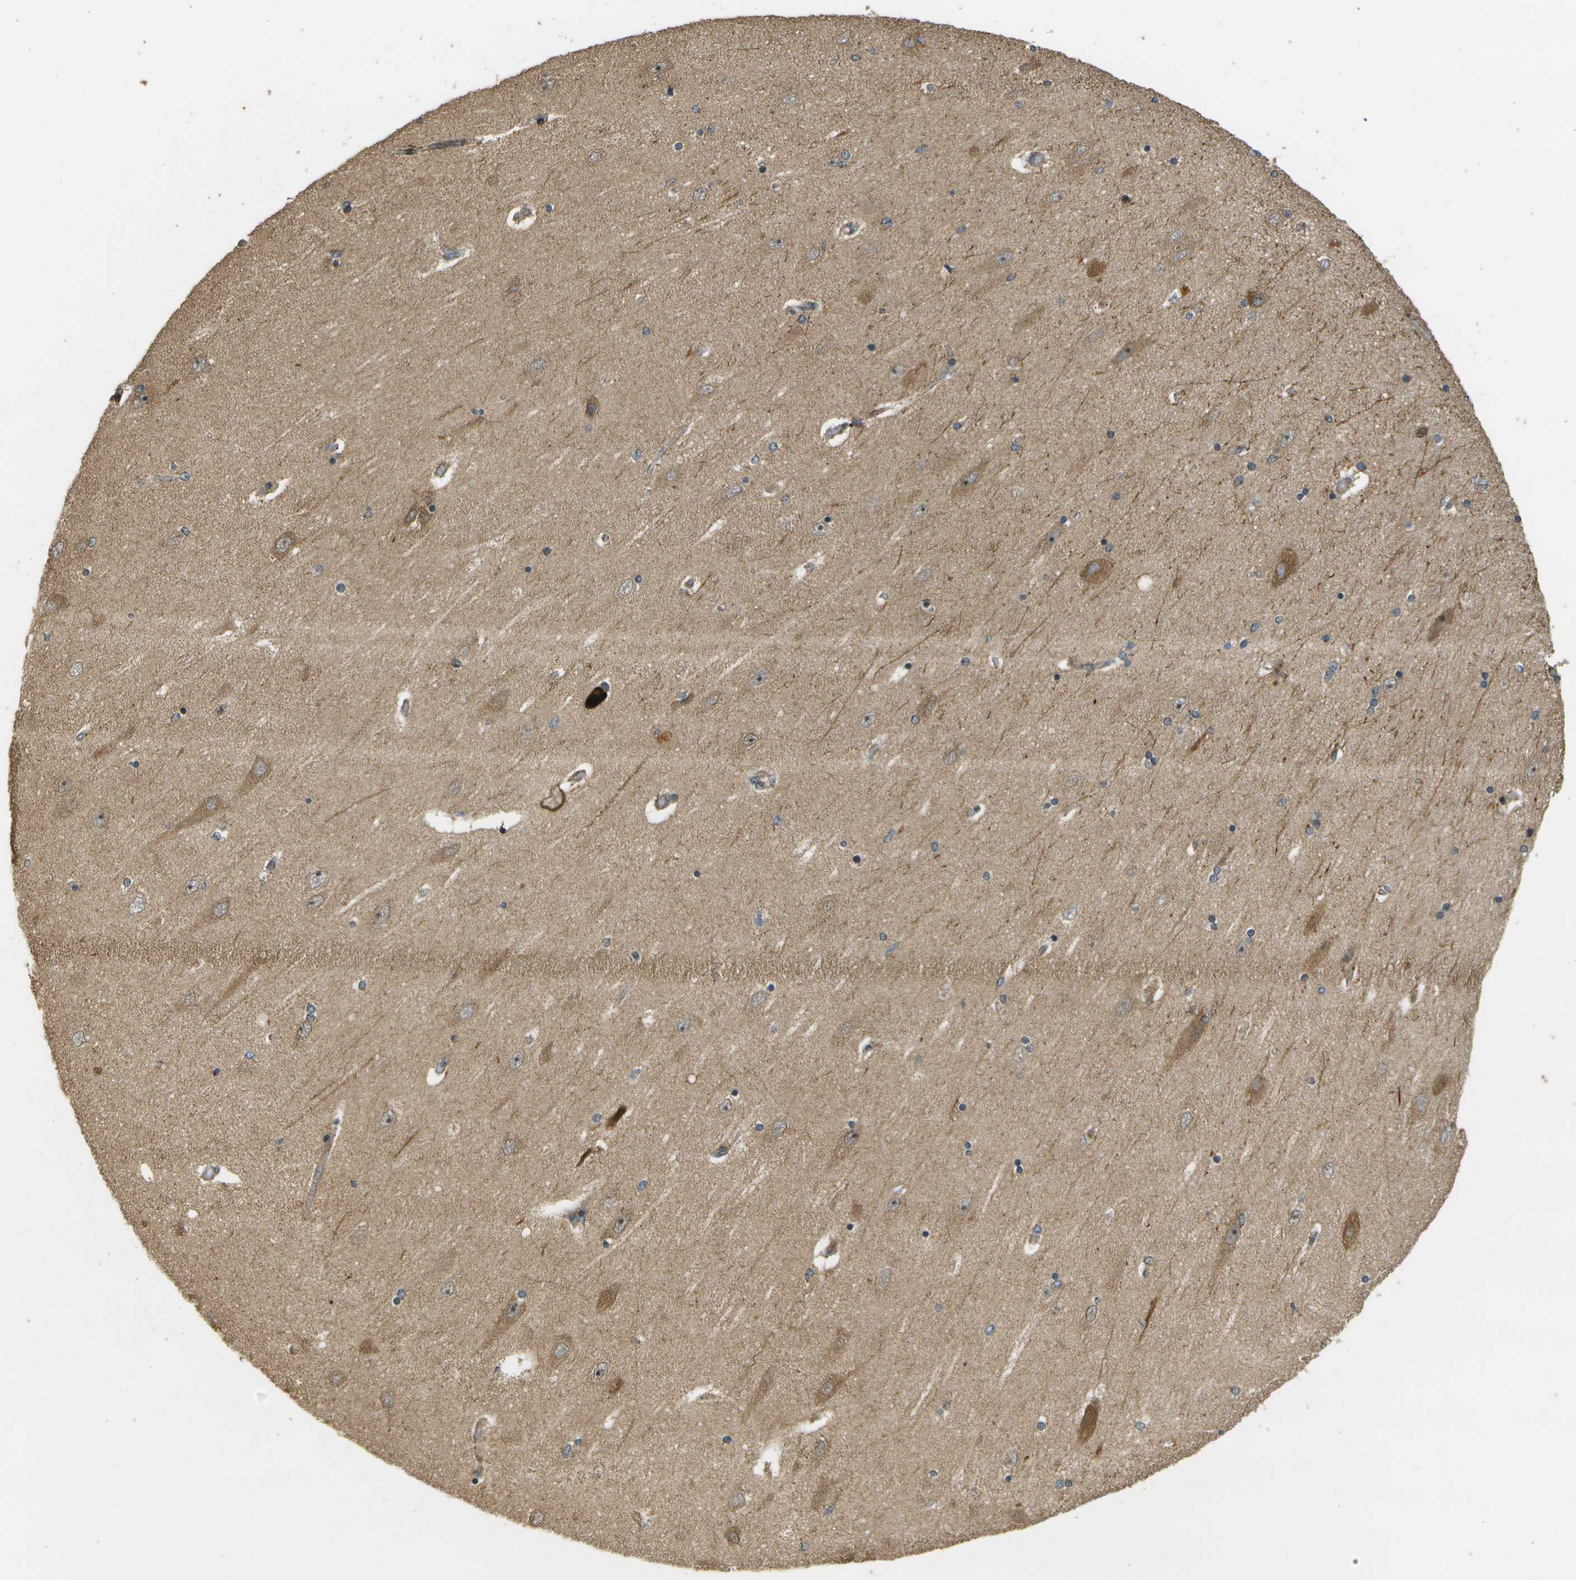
{"staining": {"intensity": "moderate", "quantity": "25%-75%", "location": "cytoplasmic/membranous"}, "tissue": "hippocampus", "cell_type": "Glial cells", "image_type": "normal", "snomed": [{"axis": "morphology", "description": "Normal tissue, NOS"}, {"axis": "topography", "description": "Hippocampus"}], "caption": "Moderate cytoplasmic/membranous positivity is appreciated in about 25%-75% of glial cells in benign hippocampus. (brown staining indicates protein expression, while blue staining denotes nuclei).", "gene": "LRP12", "patient": {"sex": "female", "age": 54}}